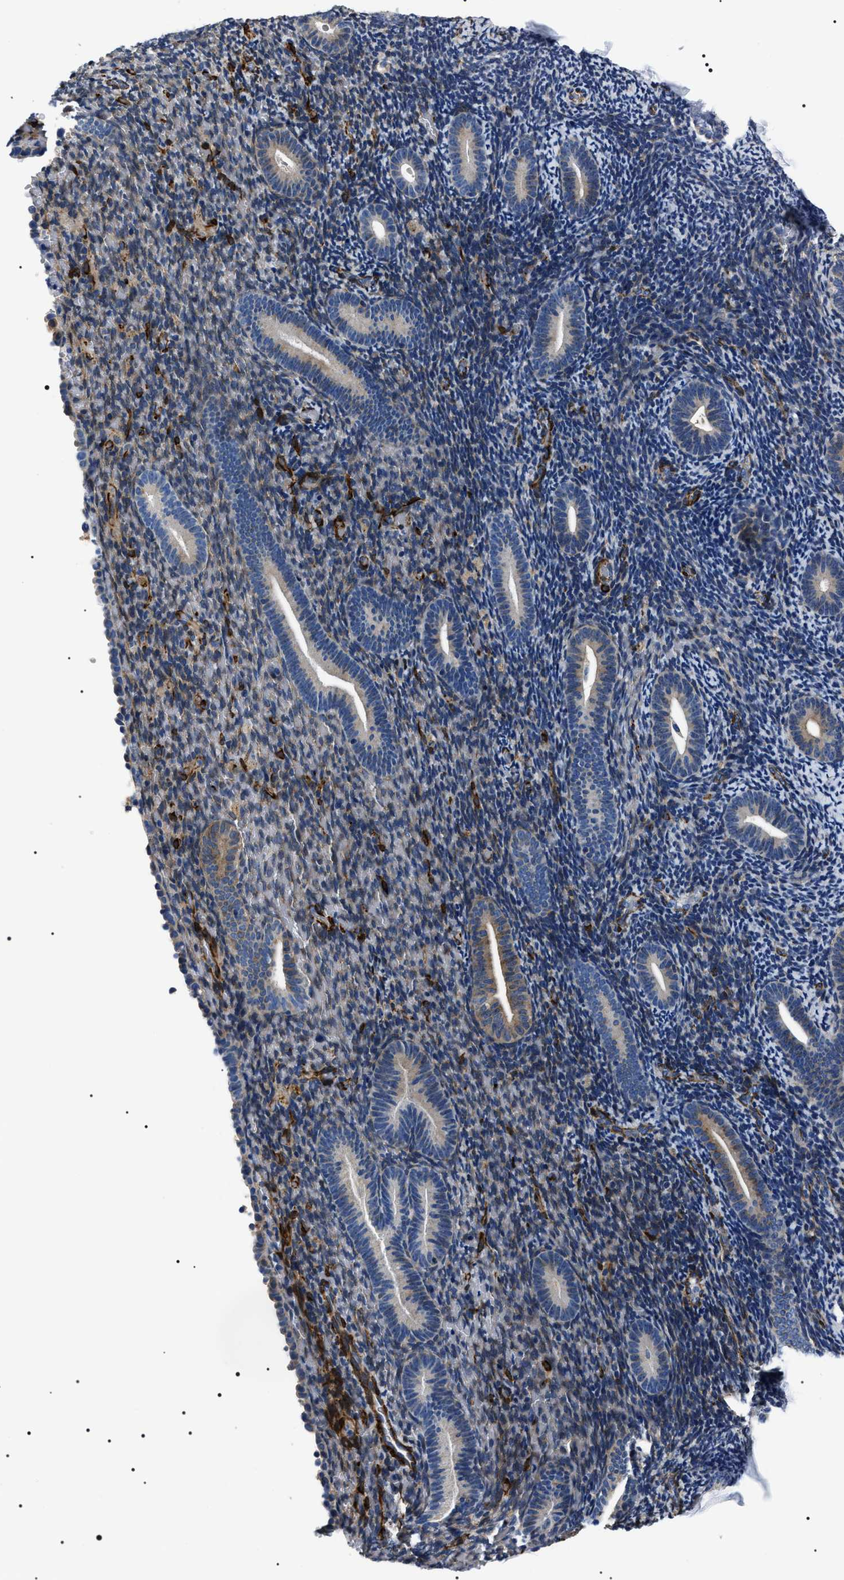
{"staining": {"intensity": "strong", "quantity": "<25%", "location": "cytoplasmic/membranous"}, "tissue": "endometrium", "cell_type": "Cells in endometrial stroma", "image_type": "normal", "snomed": [{"axis": "morphology", "description": "Normal tissue, NOS"}, {"axis": "topography", "description": "Endometrium"}], "caption": "Immunohistochemistry micrograph of benign endometrium: endometrium stained using immunohistochemistry (IHC) exhibits medium levels of strong protein expression localized specifically in the cytoplasmic/membranous of cells in endometrial stroma, appearing as a cytoplasmic/membranous brown color.", "gene": "BAG2", "patient": {"sex": "female", "age": 51}}